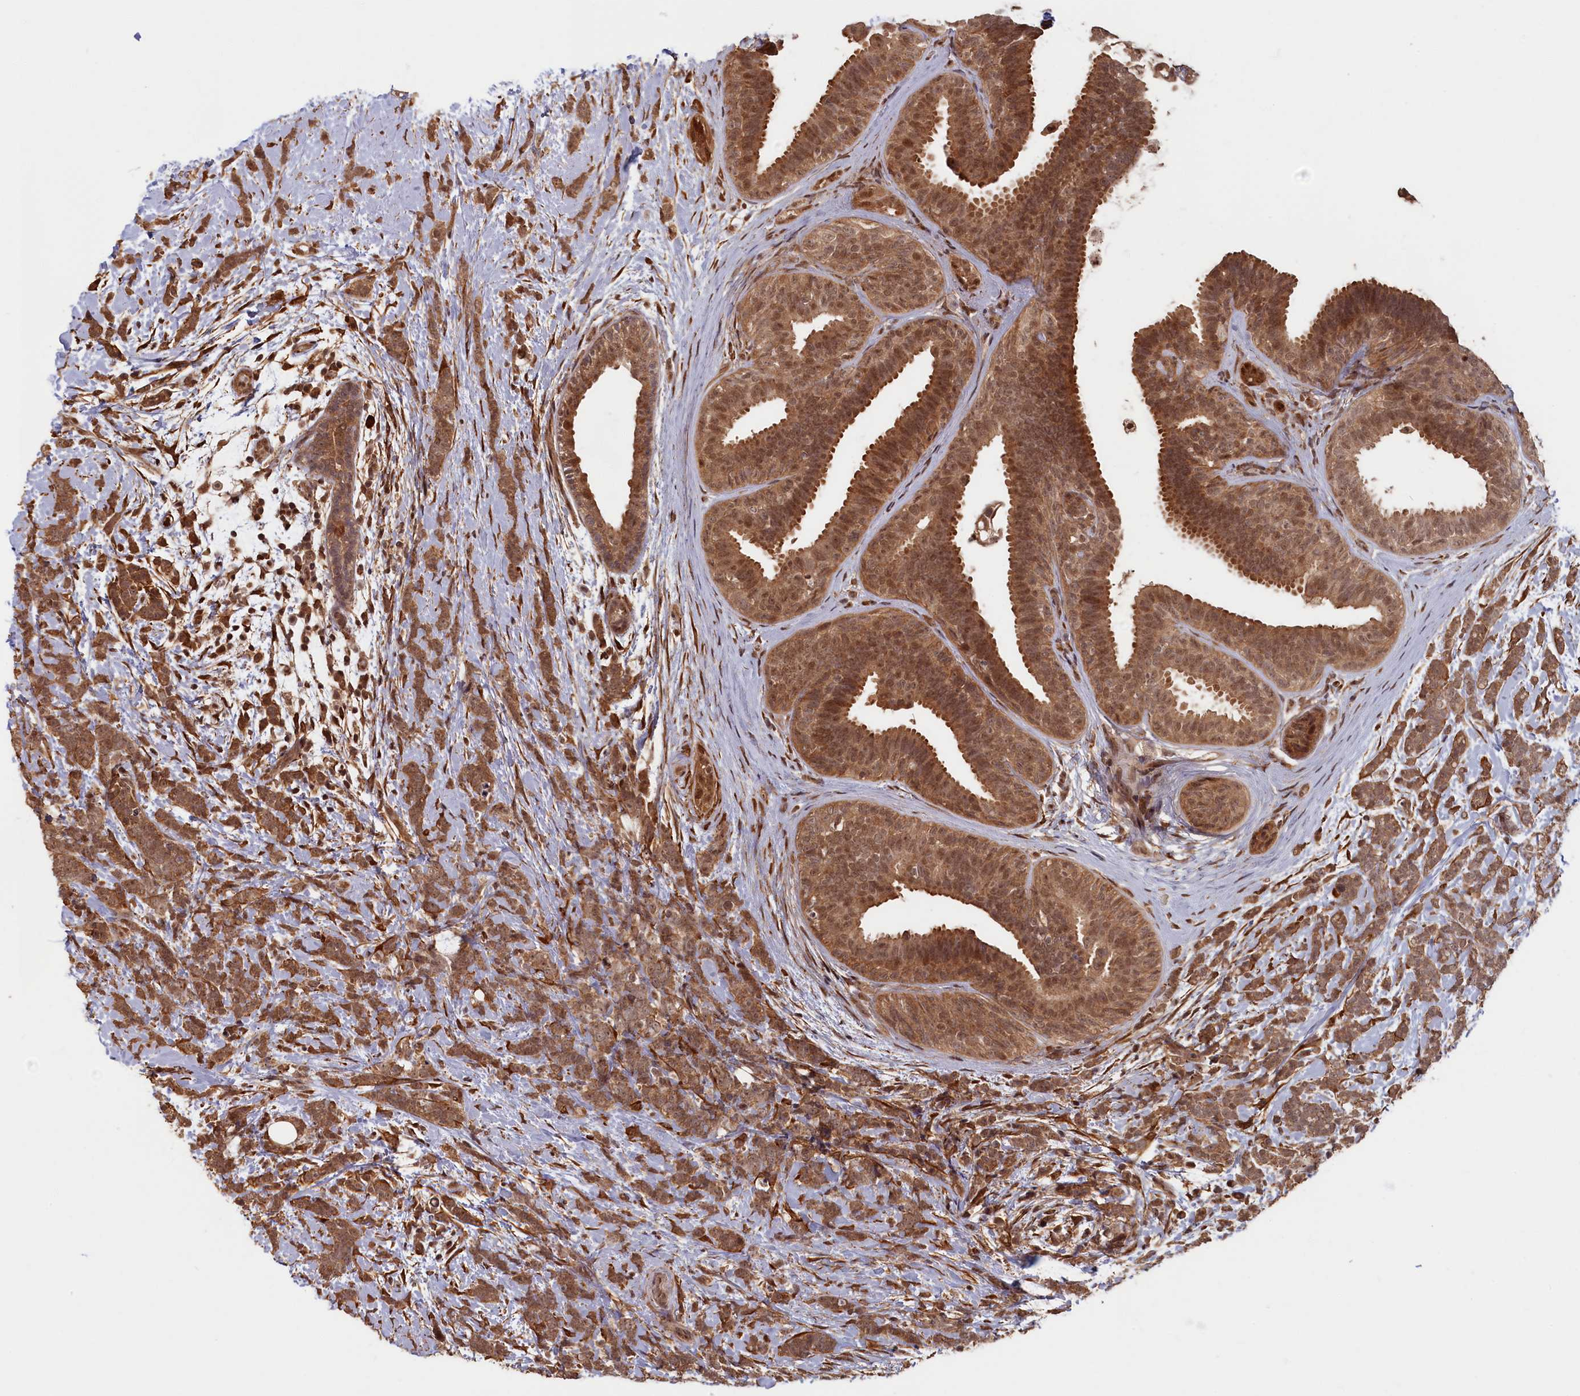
{"staining": {"intensity": "moderate", "quantity": ">75%", "location": "cytoplasmic/membranous,nuclear"}, "tissue": "breast cancer", "cell_type": "Tumor cells", "image_type": "cancer", "snomed": [{"axis": "morphology", "description": "Lobular carcinoma"}, {"axis": "topography", "description": "Breast"}], "caption": "An immunohistochemistry (IHC) photomicrograph of tumor tissue is shown. Protein staining in brown labels moderate cytoplasmic/membranous and nuclear positivity in lobular carcinoma (breast) within tumor cells.", "gene": "HIF3A", "patient": {"sex": "female", "age": 58}}